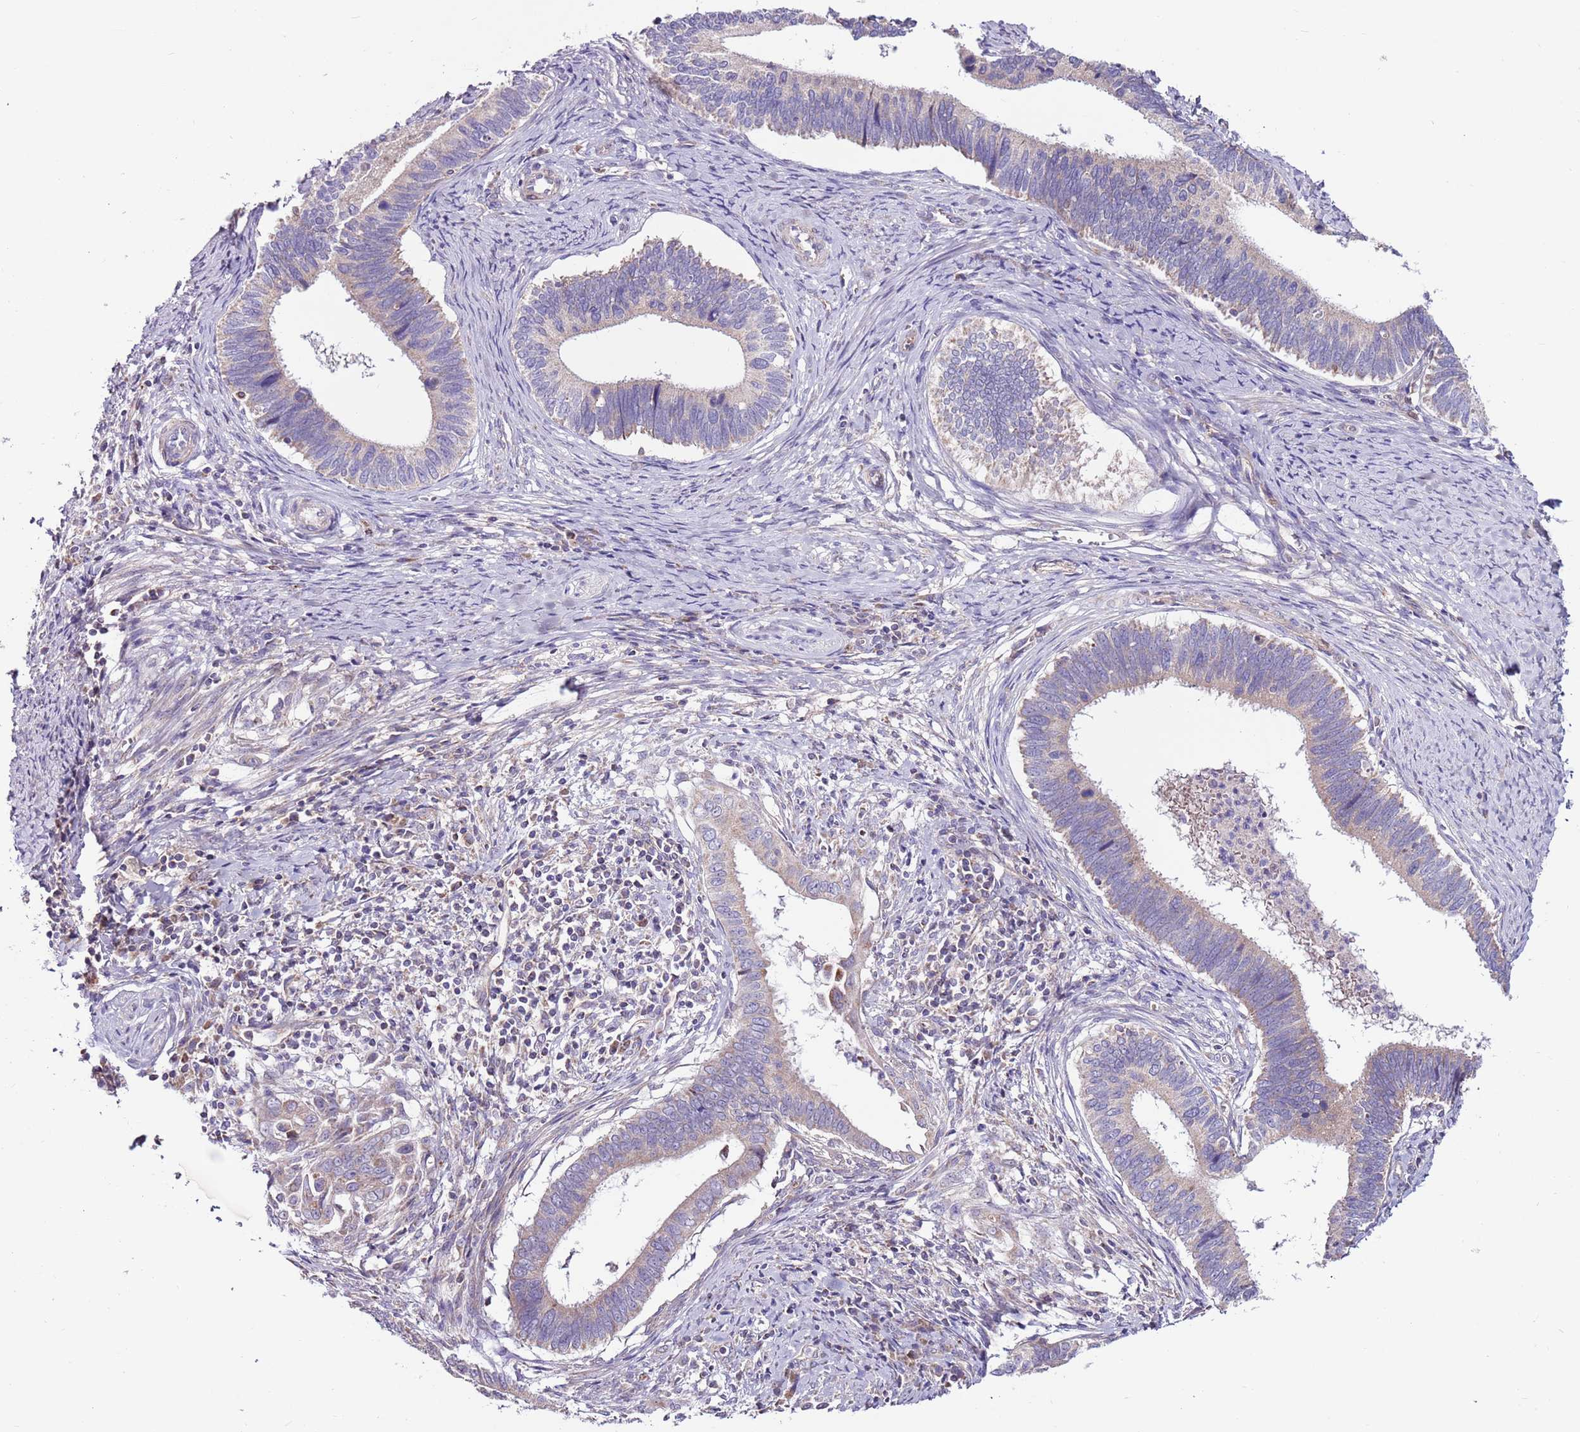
{"staining": {"intensity": "weak", "quantity": "<25%", "location": "cytoplasmic/membranous"}, "tissue": "cervical cancer", "cell_type": "Tumor cells", "image_type": "cancer", "snomed": [{"axis": "morphology", "description": "Adenocarcinoma, NOS"}, {"axis": "topography", "description": "Cervix"}], "caption": "The histopathology image demonstrates no significant staining in tumor cells of adenocarcinoma (cervical).", "gene": "SMG1", "patient": {"sex": "female", "age": 42}}